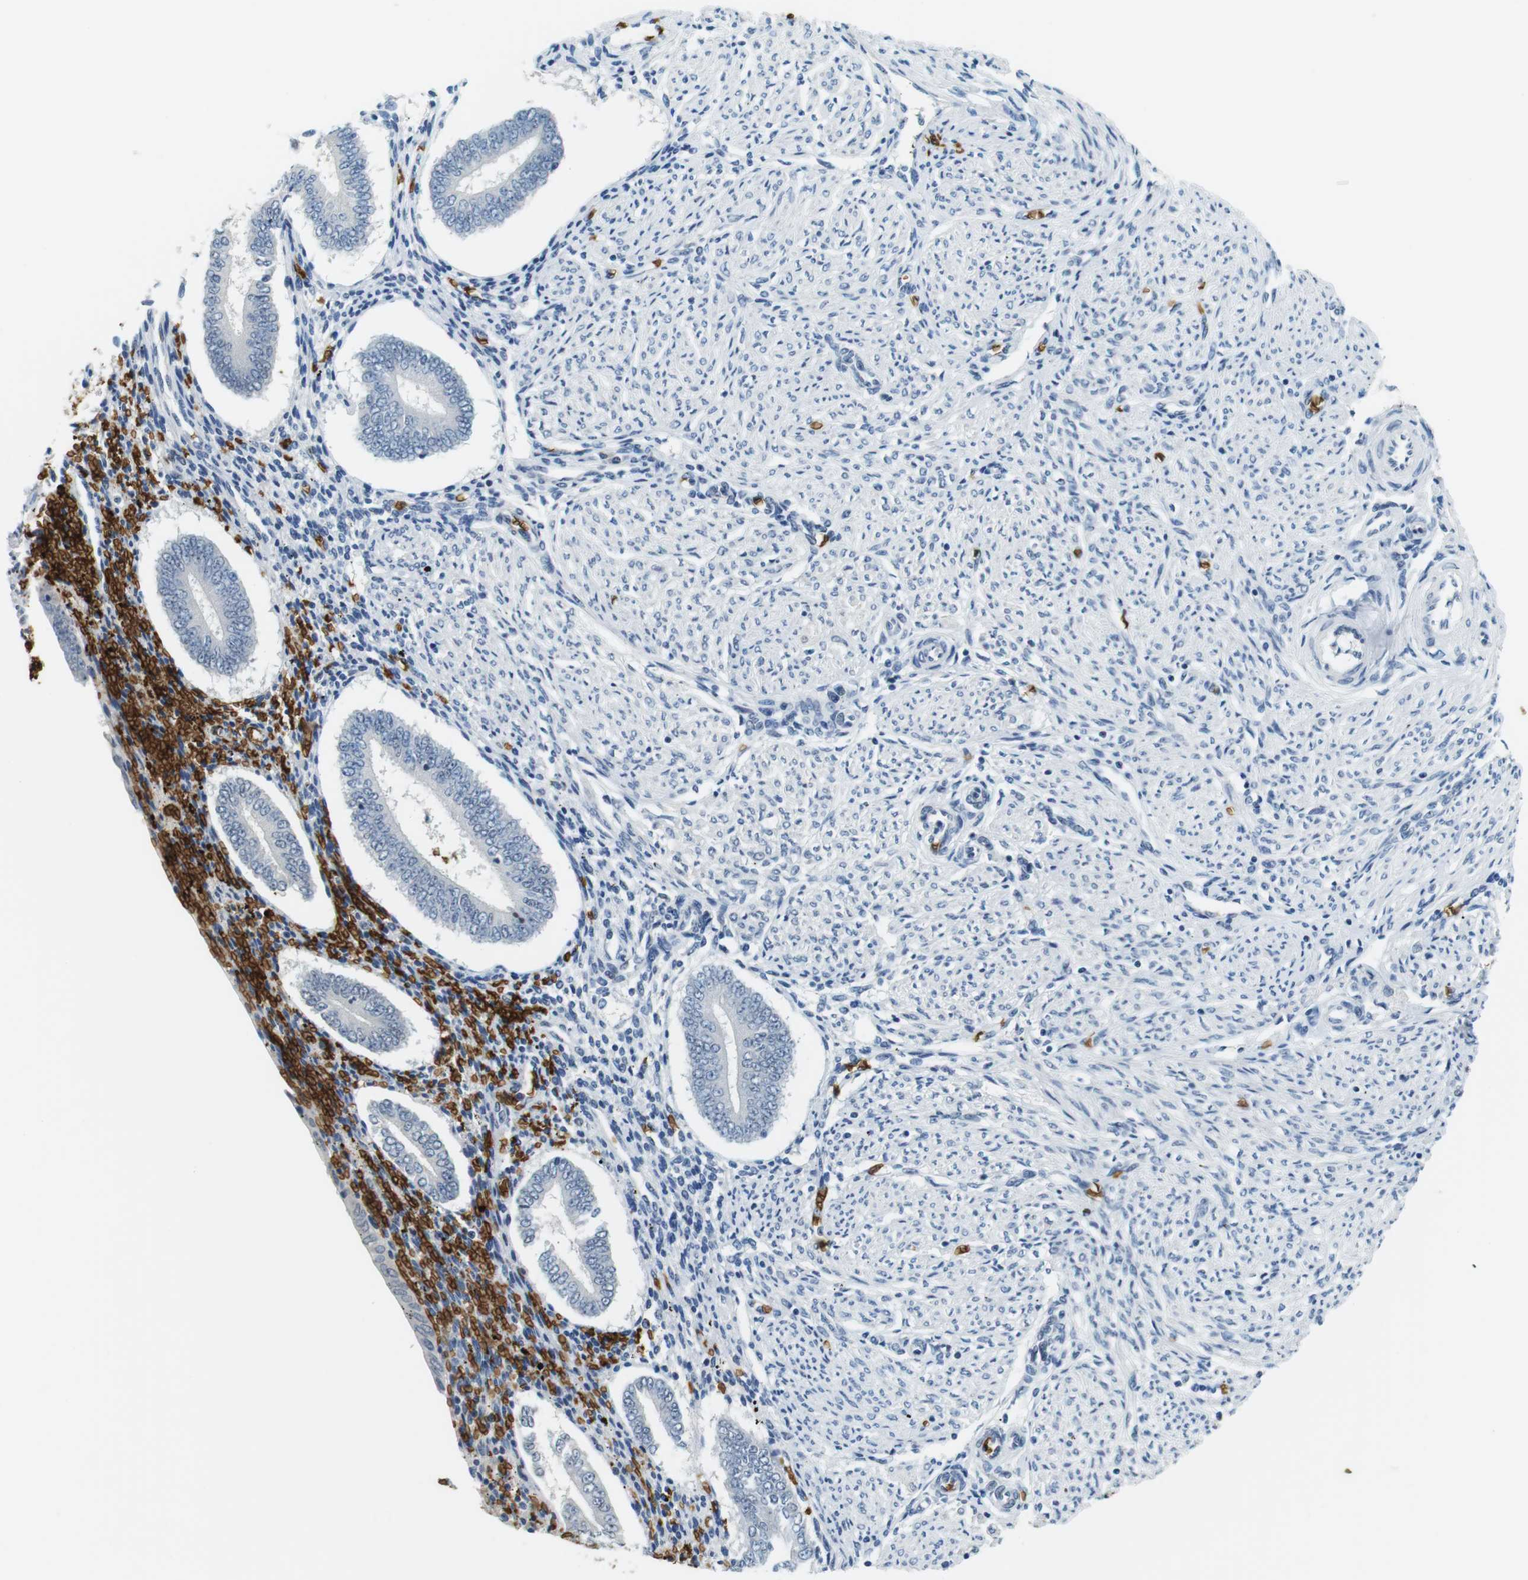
{"staining": {"intensity": "negative", "quantity": "none", "location": "none"}, "tissue": "endometrium", "cell_type": "Cells in endometrial stroma", "image_type": "normal", "snomed": [{"axis": "morphology", "description": "Normal tissue, NOS"}, {"axis": "topography", "description": "Endometrium"}], "caption": "The photomicrograph exhibits no significant positivity in cells in endometrial stroma of endometrium. The staining was performed using DAB (3,3'-diaminobenzidine) to visualize the protein expression in brown, while the nuclei were stained in blue with hematoxylin (Magnification: 20x).", "gene": "SLC4A1", "patient": {"sex": "female", "age": 42}}